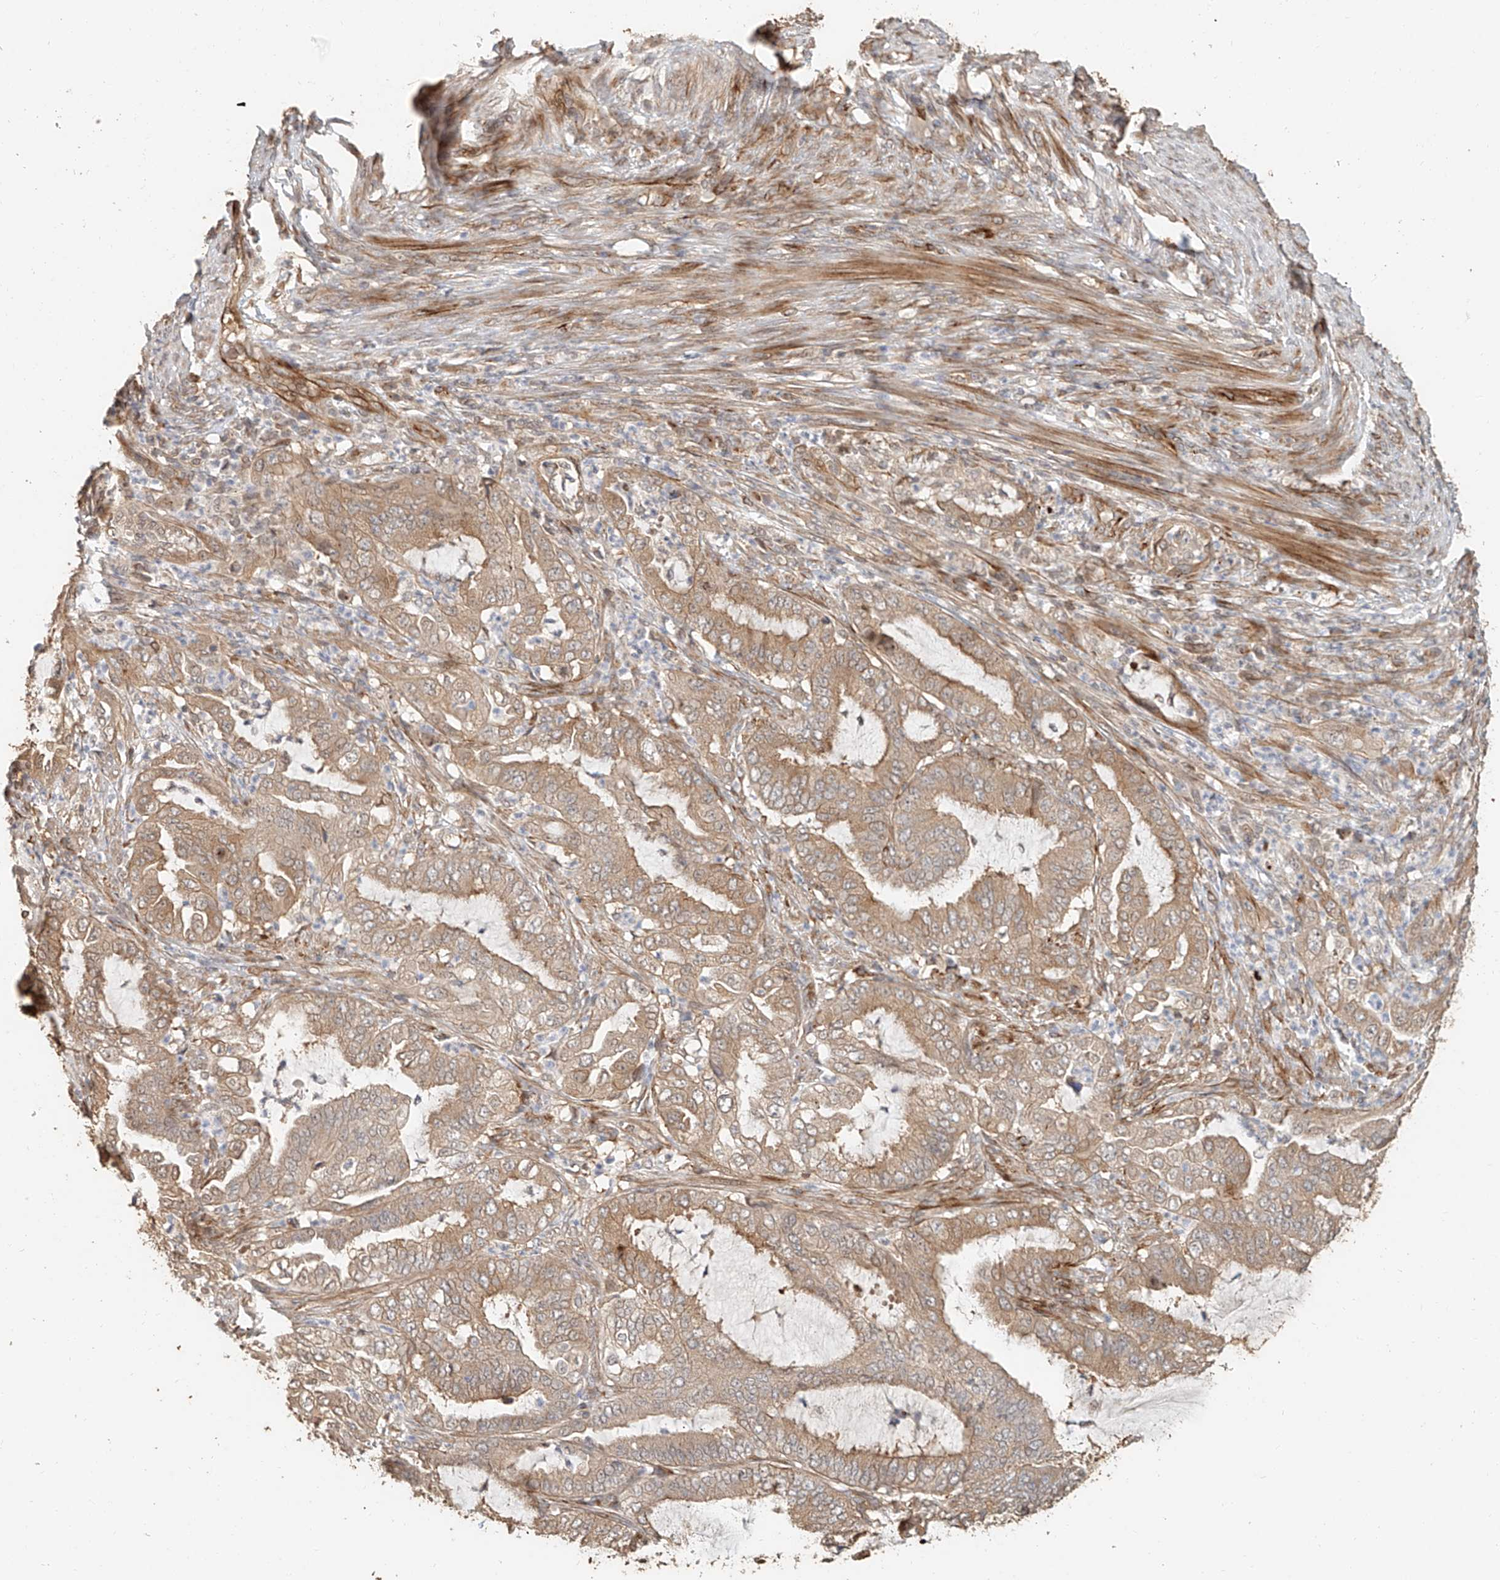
{"staining": {"intensity": "weak", "quantity": ">75%", "location": "cytoplasmic/membranous"}, "tissue": "endometrial cancer", "cell_type": "Tumor cells", "image_type": "cancer", "snomed": [{"axis": "morphology", "description": "Adenocarcinoma, NOS"}, {"axis": "topography", "description": "Endometrium"}], "caption": "Immunohistochemistry (IHC) photomicrograph of neoplastic tissue: human endometrial cancer stained using immunohistochemistry (IHC) shows low levels of weak protein expression localized specifically in the cytoplasmic/membranous of tumor cells, appearing as a cytoplasmic/membranous brown color.", "gene": "NAP1L1", "patient": {"sex": "female", "age": 51}}